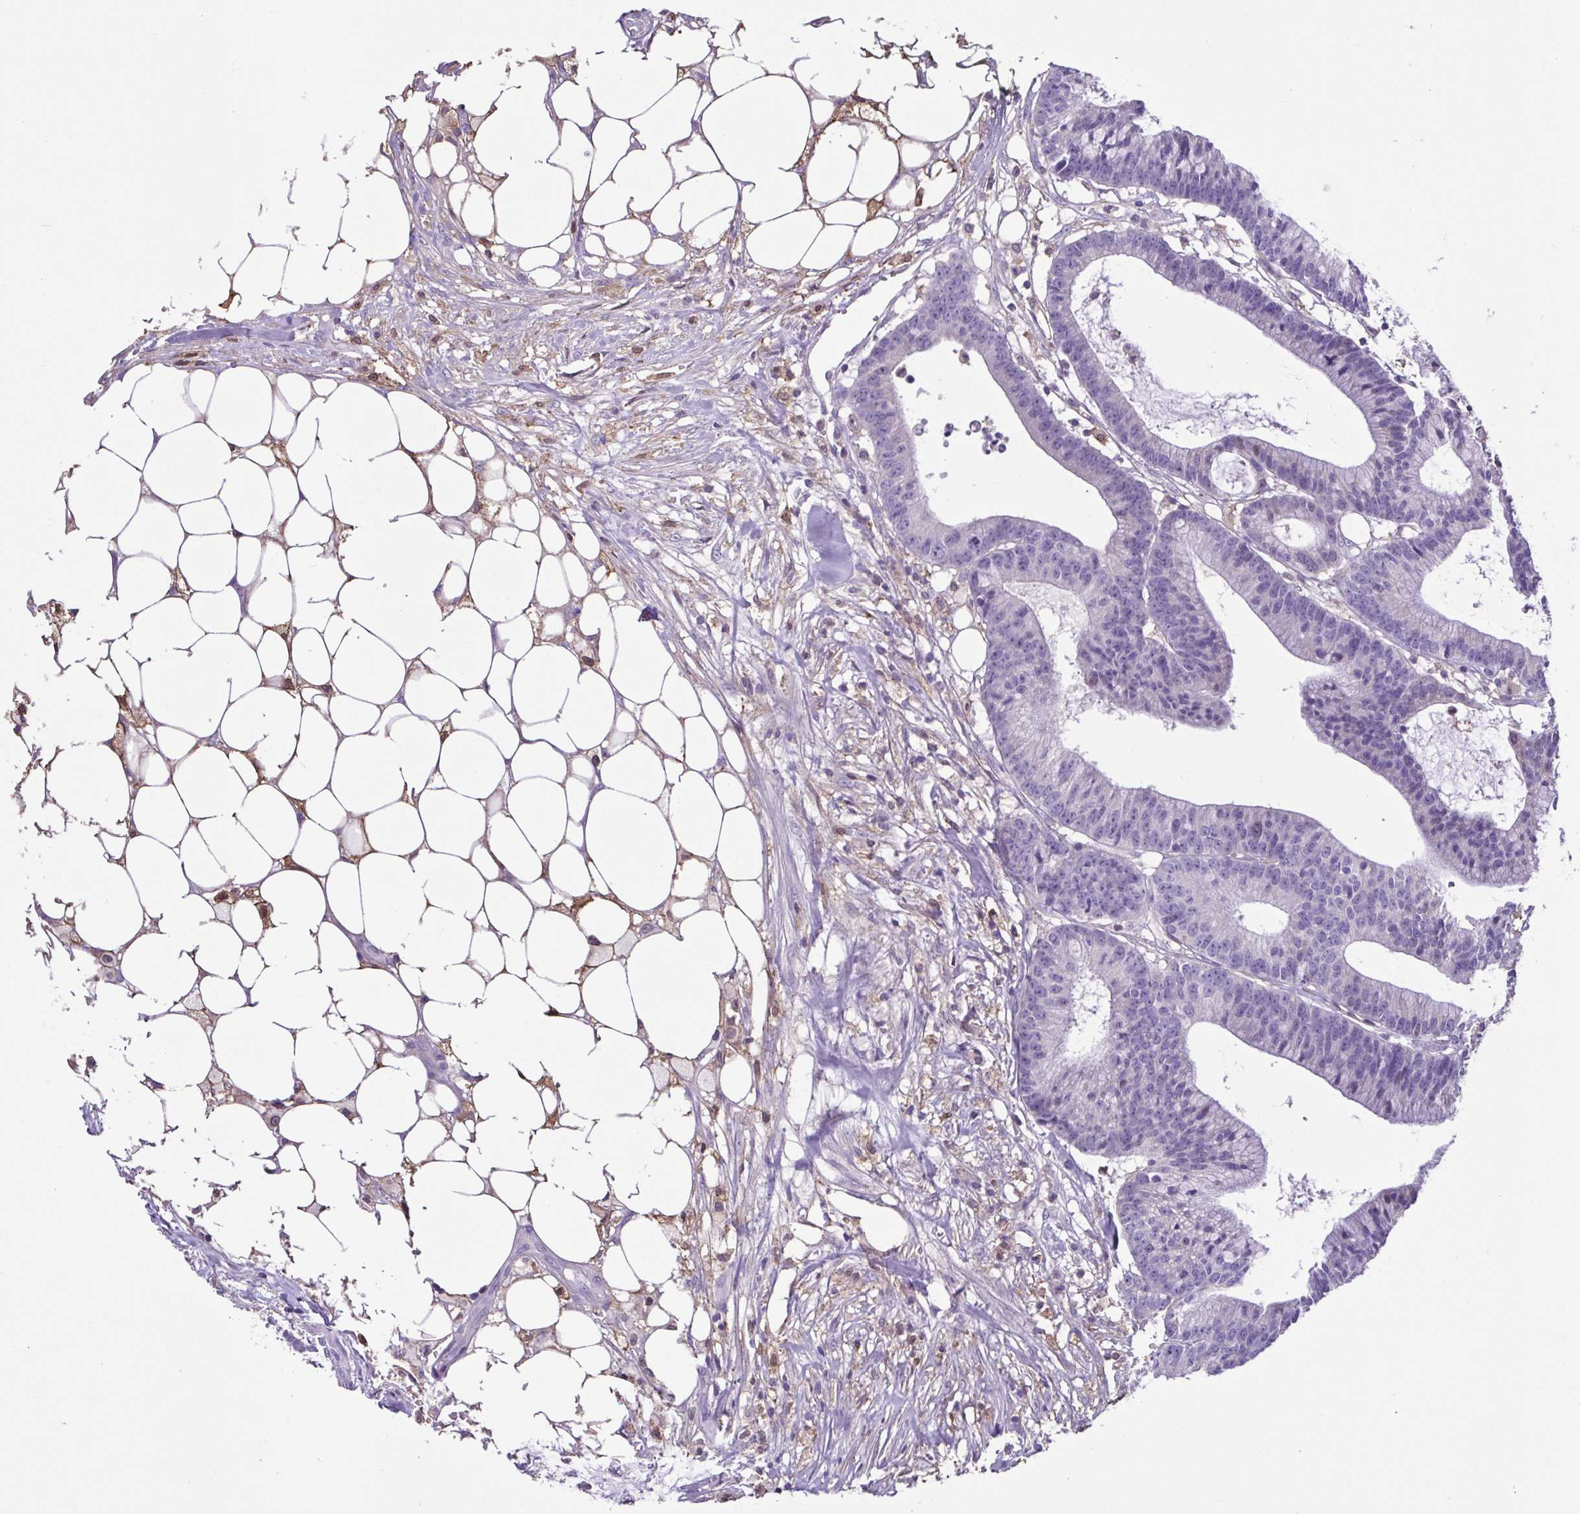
{"staining": {"intensity": "negative", "quantity": "none", "location": "none"}, "tissue": "colorectal cancer", "cell_type": "Tumor cells", "image_type": "cancer", "snomed": [{"axis": "morphology", "description": "Adenocarcinoma, NOS"}, {"axis": "topography", "description": "Colon"}], "caption": "Immunohistochemical staining of human colorectal cancer (adenocarcinoma) demonstrates no significant expression in tumor cells.", "gene": "ANXA10", "patient": {"sex": "female", "age": 78}}